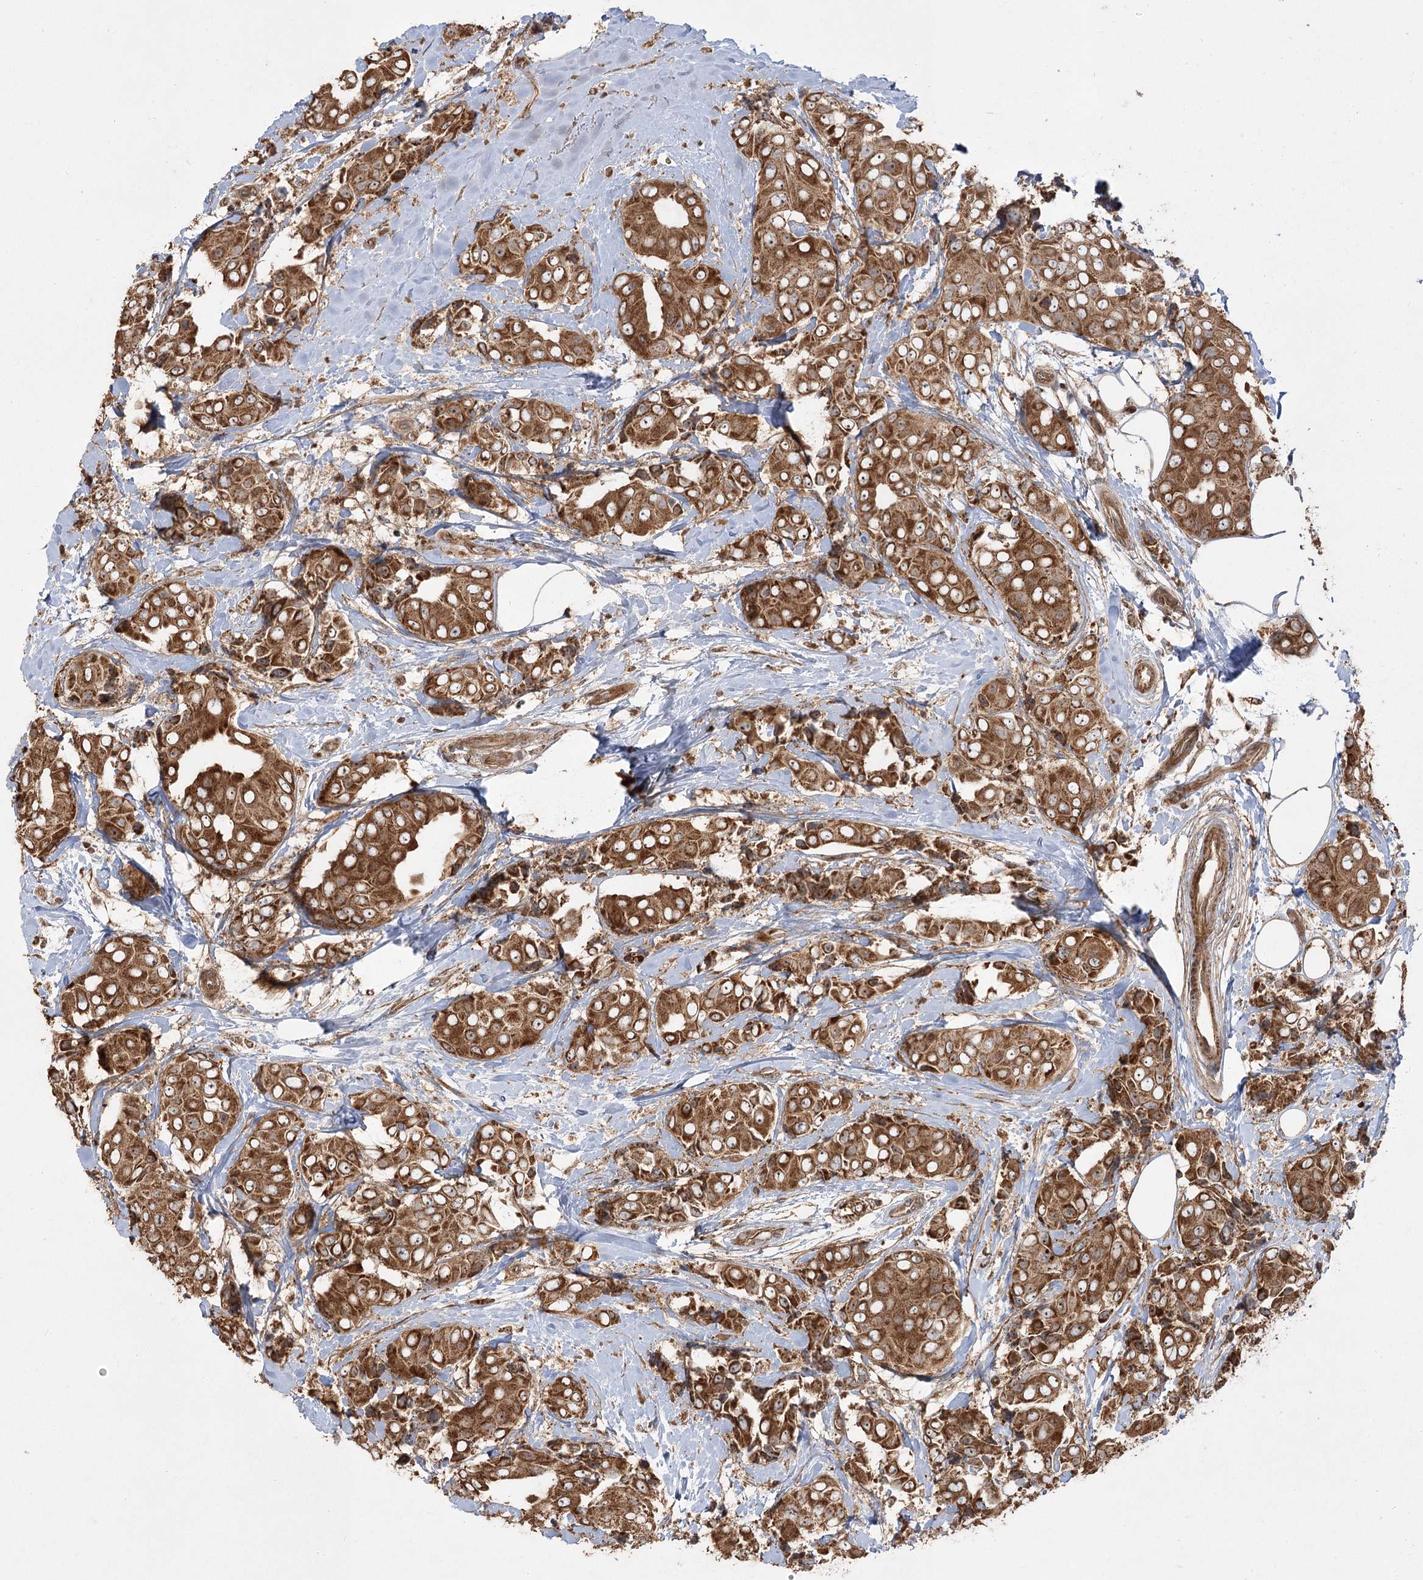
{"staining": {"intensity": "strong", "quantity": ">75%", "location": "cytoplasmic/membranous"}, "tissue": "breast cancer", "cell_type": "Tumor cells", "image_type": "cancer", "snomed": [{"axis": "morphology", "description": "Normal tissue, NOS"}, {"axis": "morphology", "description": "Duct carcinoma"}, {"axis": "topography", "description": "Breast"}], "caption": "Breast cancer (infiltrating ductal carcinoma) tissue demonstrates strong cytoplasmic/membranous staining in about >75% of tumor cells The protein of interest is stained brown, and the nuclei are stained in blue (DAB IHC with brightfield microscopy, high magnification).", "gene": "CPLANE1", "patient": {"sex": "female", "age": 39}}